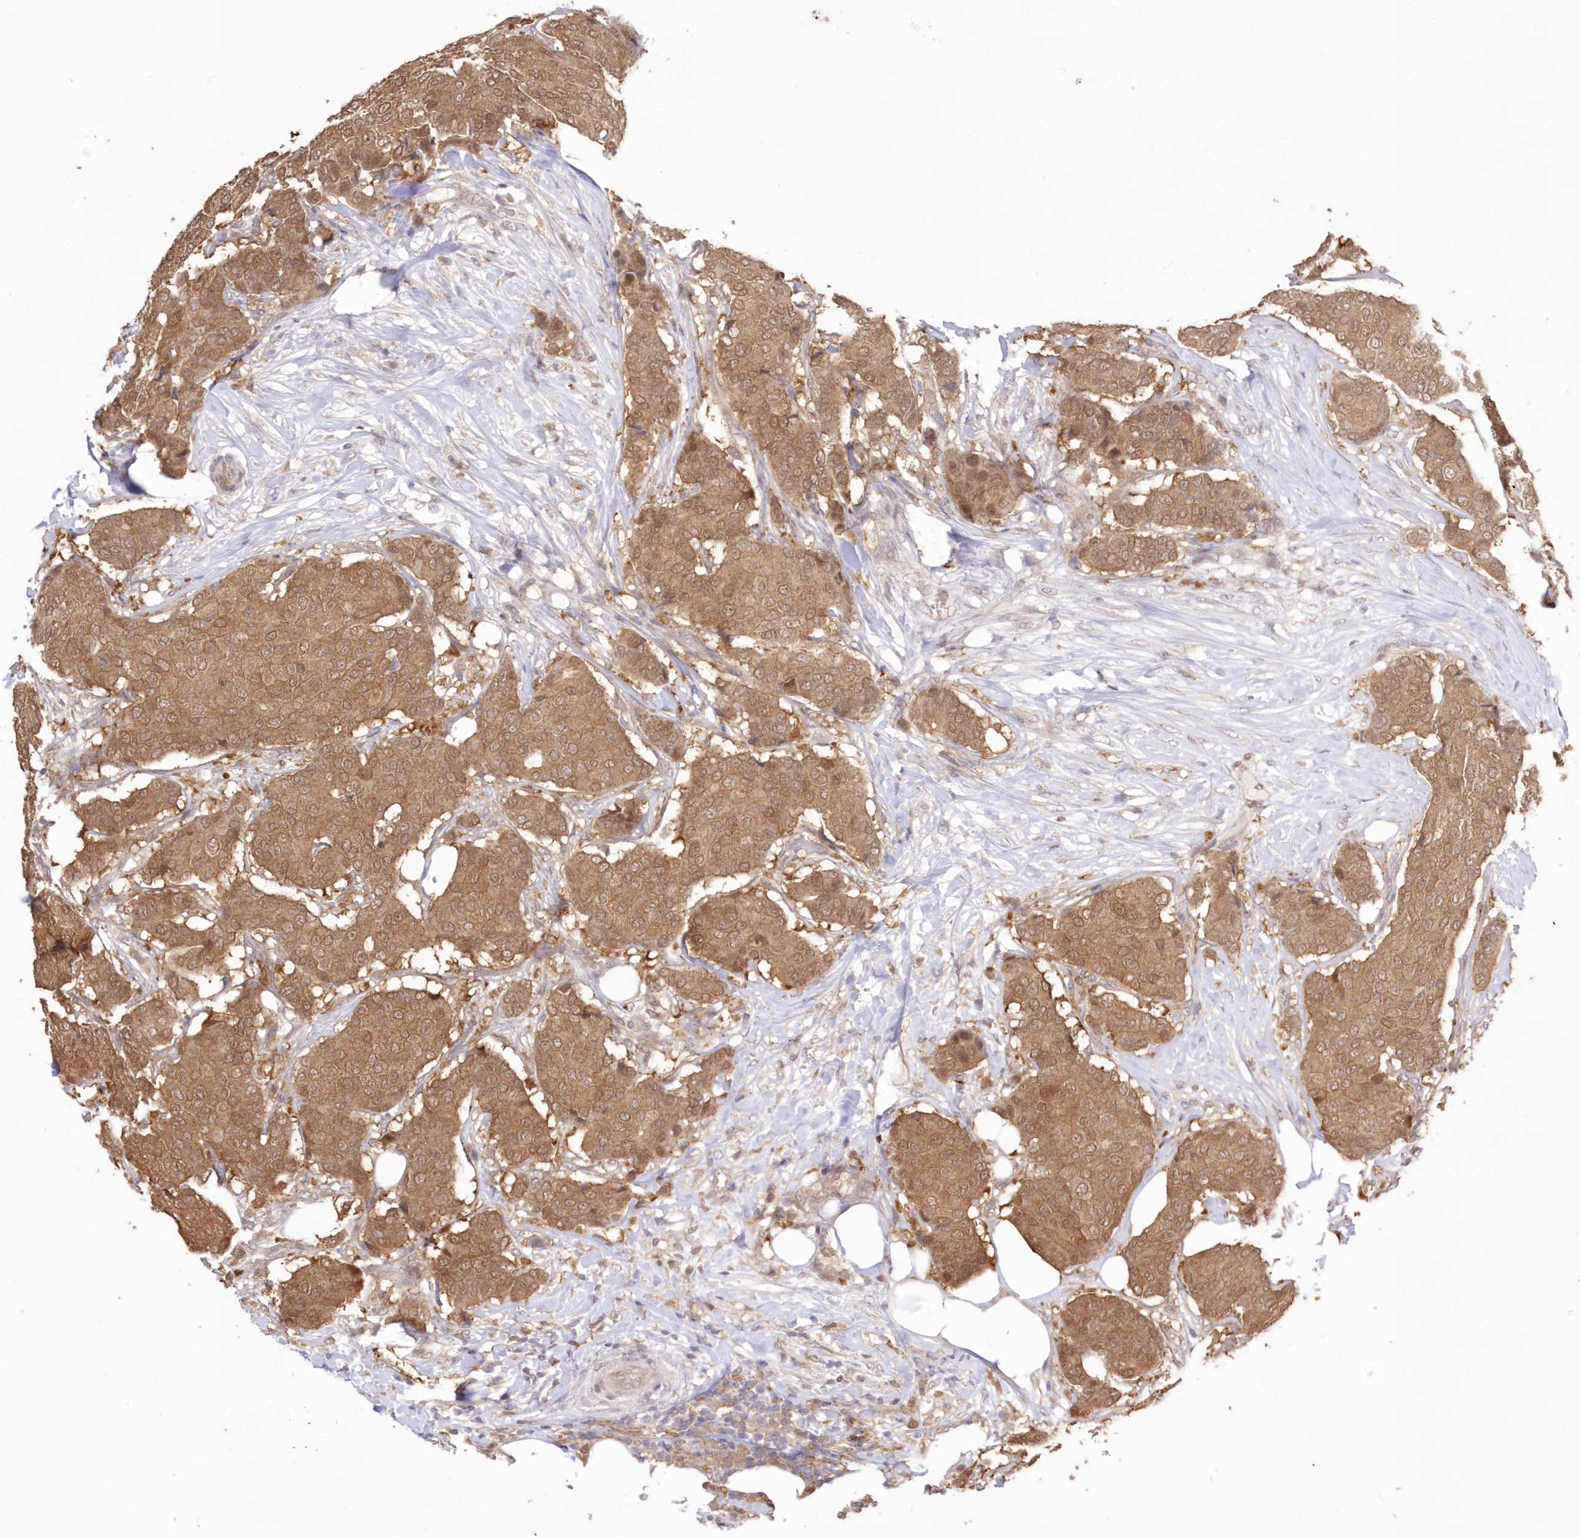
{"staining": {"intensity": "moderate", "quantity": ">75%", "location": "cytoplasmic/membranous,nuclear"}, "tissue": "breast cancer", "cell_type": "Tumor cells", "image_type": "cancer", "snomed": [{"axis": "morphology", "description": "Duct carcinoma"}, {"axis": "topography", "description": "Breast"}], "caption": "Immunohistochemical staining of breast cancer displays moderate cytoplasmic/membranous and nuclear protein staining in approximately >75% of tumor cells. The staining was performed using DAB (3,3'-diaminobenzidine) to visualize the protein expression in brown, while the nuclei were stained in blue with hematoxylin (Magnification: 20x).", "gene": "RNPEP", "patient": {"sex": "female", "age": 75}}